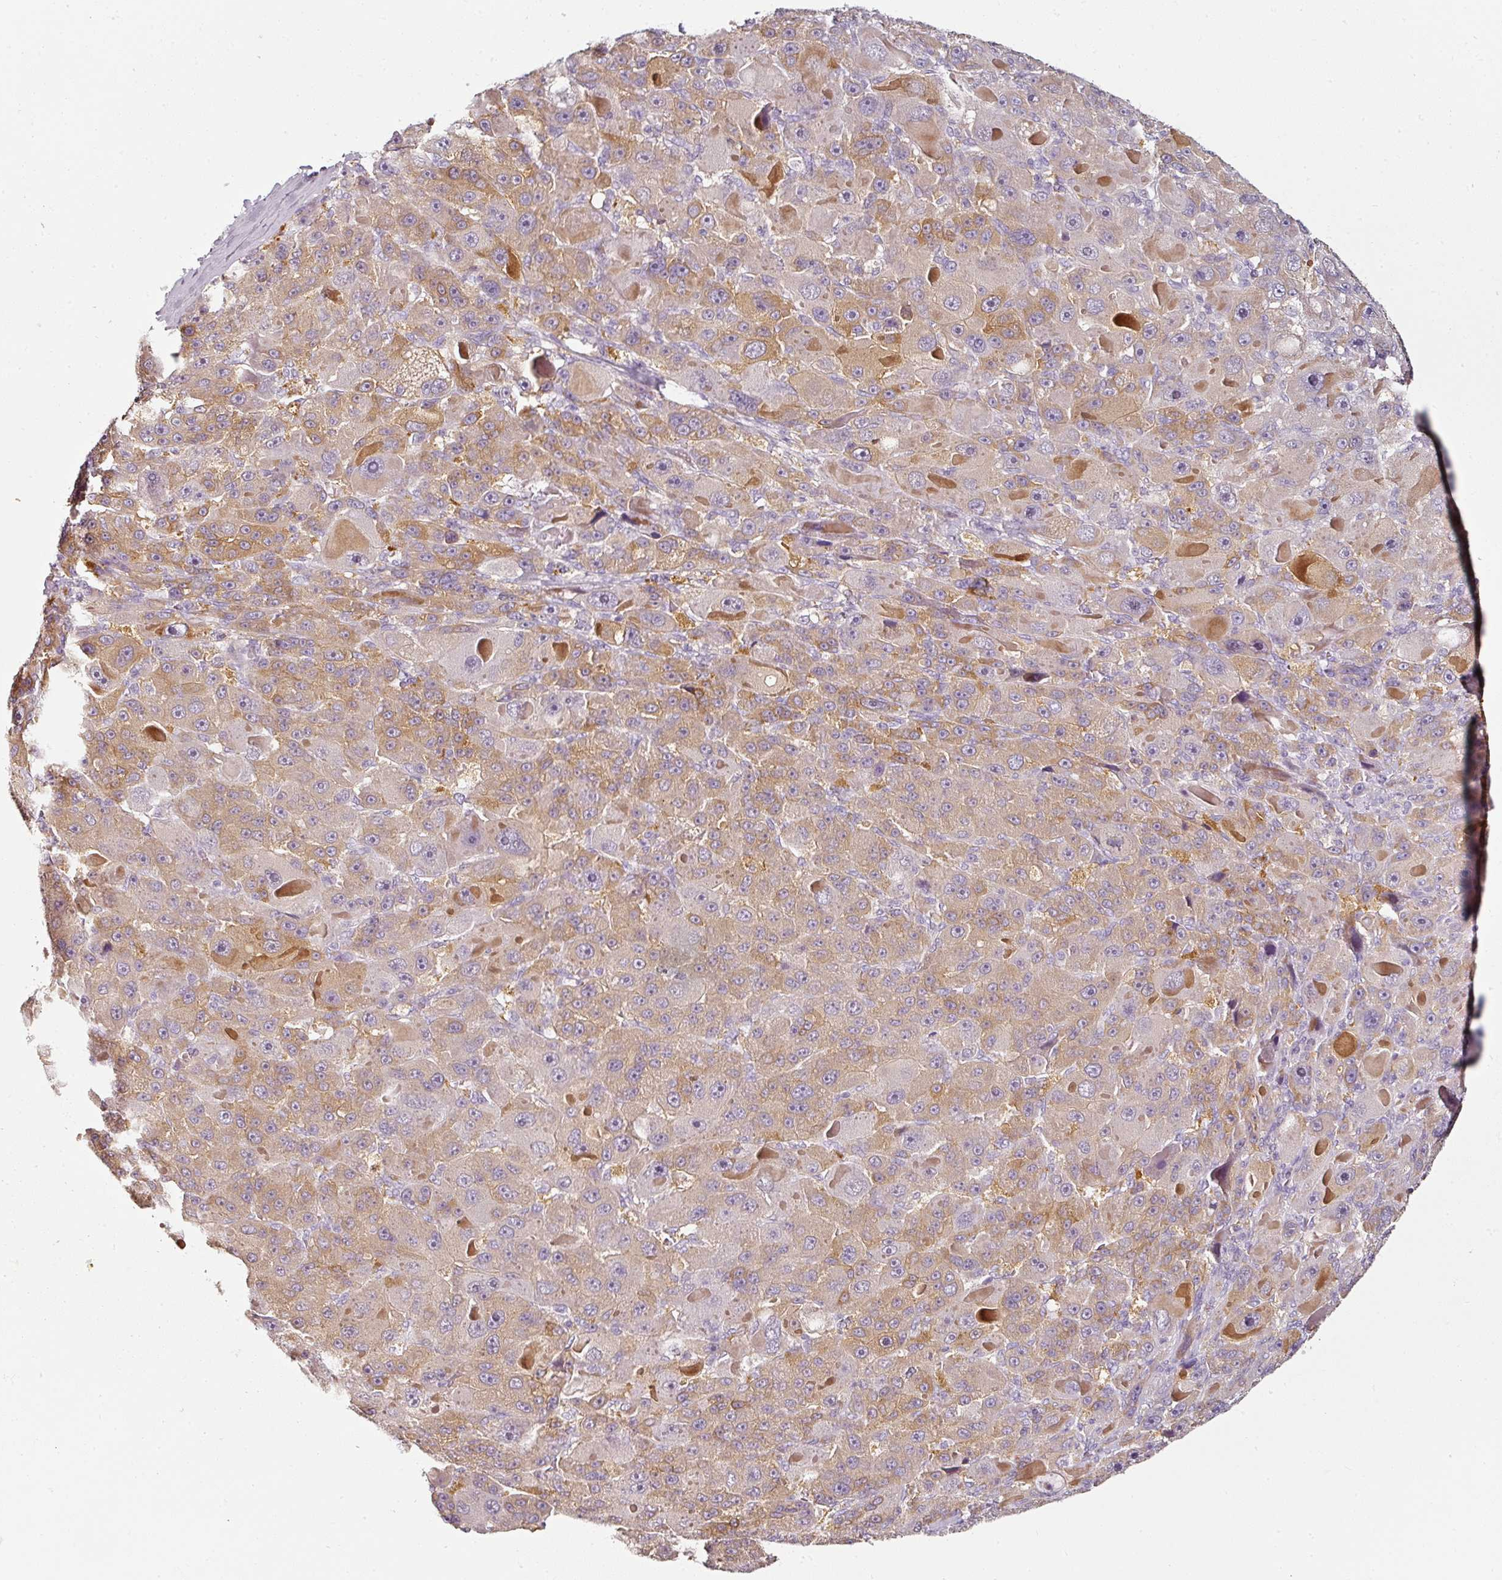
{"staining": {"intensity": "moderate", "quantity": "25%-75%", "location": "cytoplasmic/membranous"}, "tissue": "liver cancer", "cell_type": "Tumor cells", "image_type": "cancer", "snomed": [{"axis": "morphology", "description": "Carcinoma, Hepatocellular, NOS"}, {"axis": "topography", "description": "Liver"}], "caption": "Immunohistochemistry histopathology image of human liver hepatocellular carcinoma stained for a protein (brown), which exhibits medium levels of moderate cytoplasmic/membranous expression in about 25%-75% of tumor cells.", "gene": "CAP2", "patient": {"sex": "male", "age": 76}}